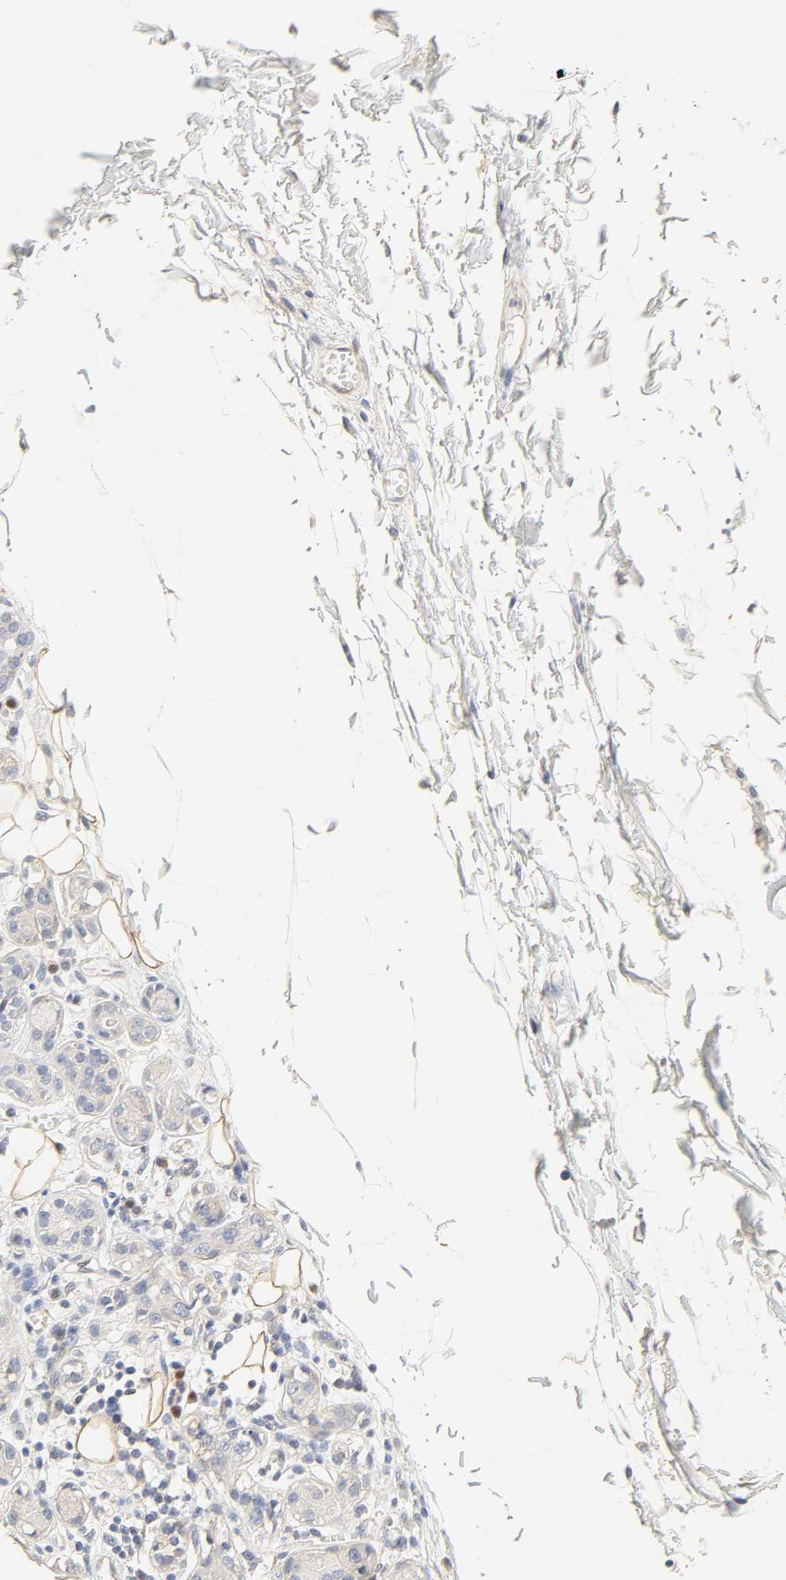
{"staining": {"intensity": "weak", "quantity": "25%-75%", "location": "cytoplasmic/membranous"}, "tissue": "adipose tissue", "cell_type": "Adipocytes", "image_type": "normal", "snomed": [{"axis": "morphology", "description": "Normal tissue, NOS"}, {"axis": "morphology", "description": "Inflammation, NOS"}, {"axis": "topography", "description": "Vascular tissue"}, {"axis": "topography", "description": "Salivary gland"}], "caption": "Immunohistochemical staining of normal human adipose tissue shows low levels of weak cytoplasmic/membranous staining in about 25%-75% of adipocytes.", "gene": "BORCS8", "patient": {"sex": "female", "age": 75}}